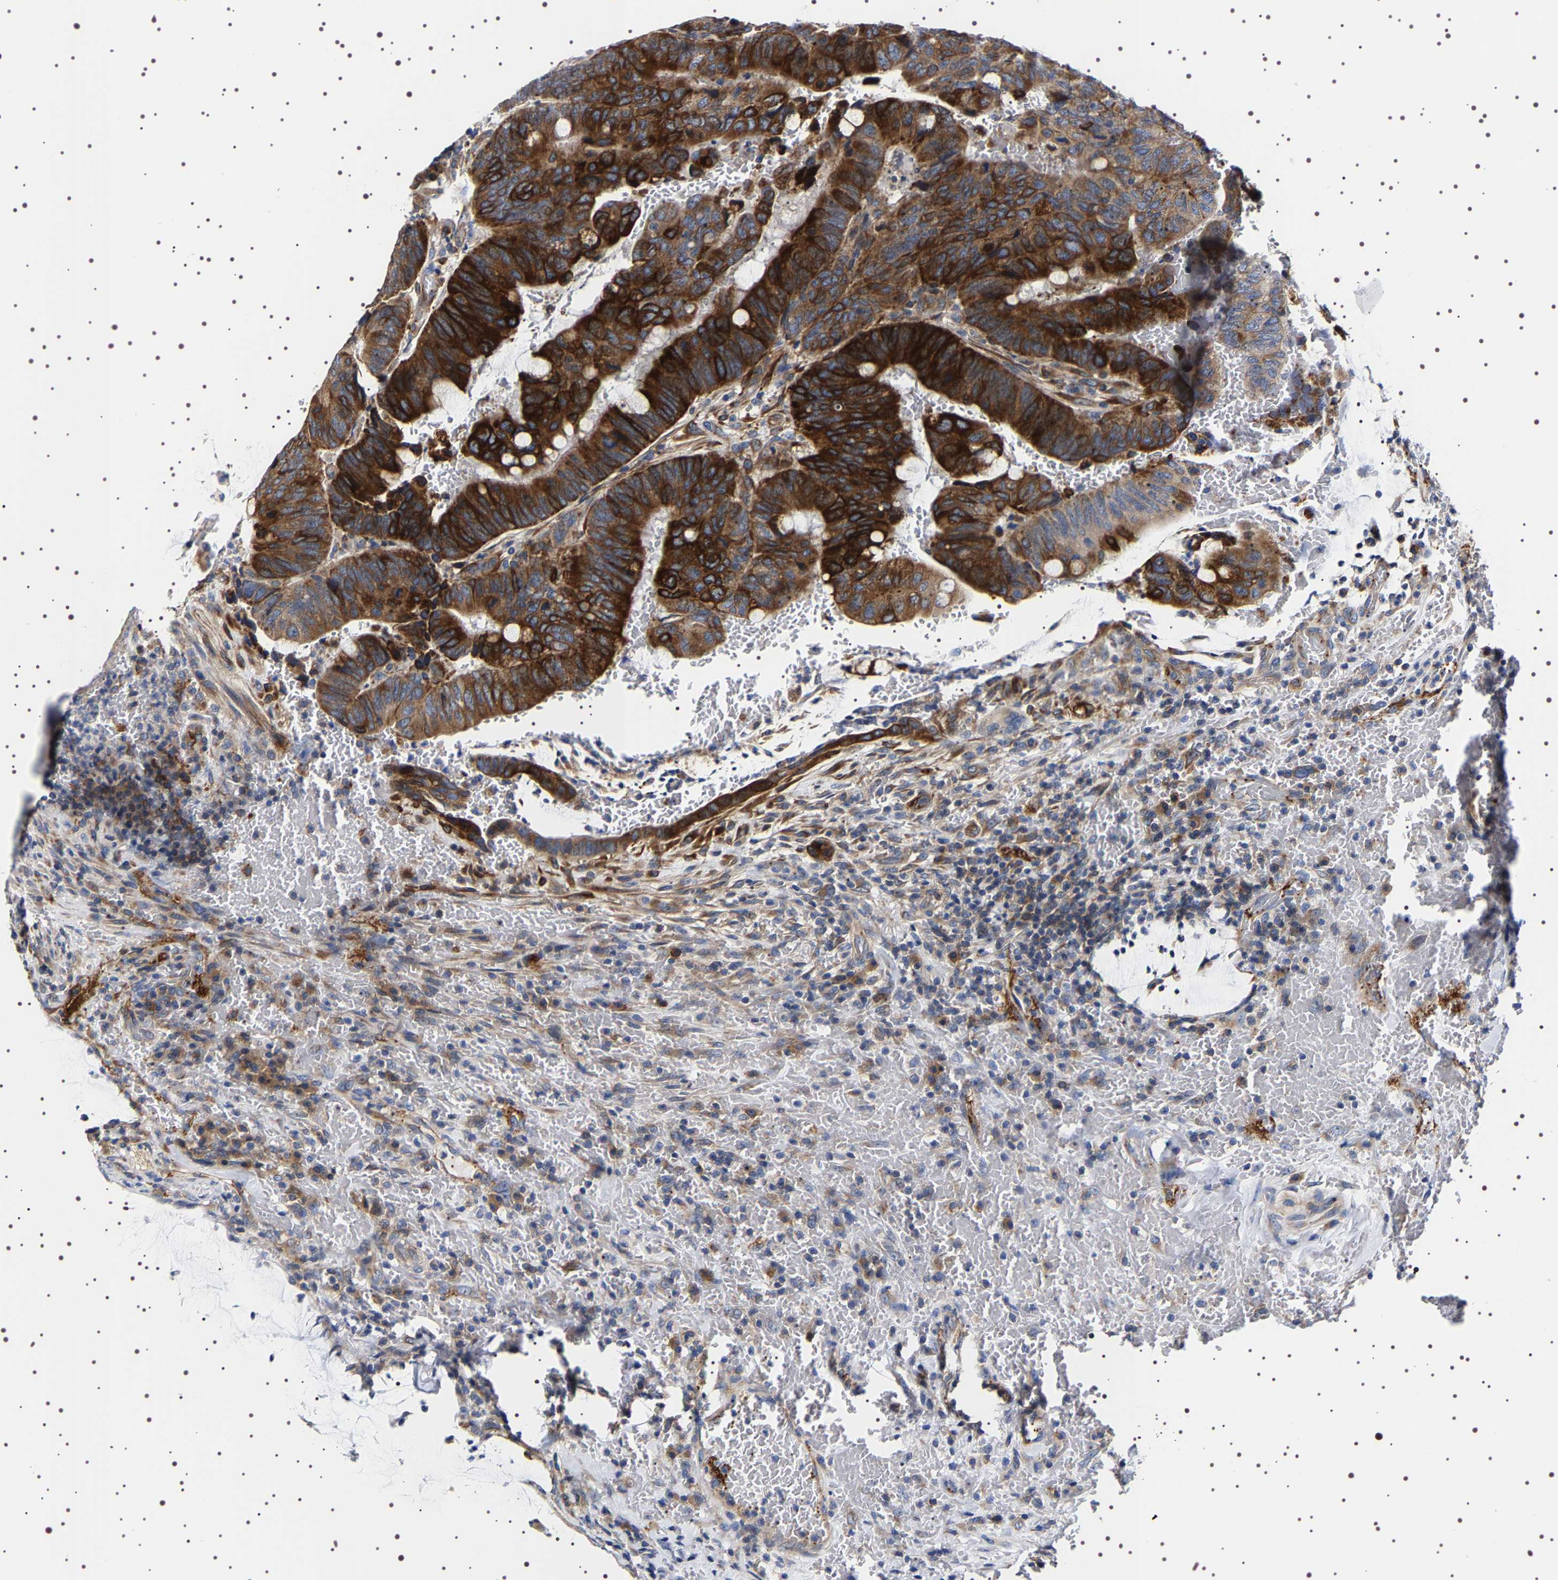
{"staining": {"intensity": "strong", "quantity": ">75%", "location": "cytoplasmic/membranous"}, "tissue": "colorectal cancer", "cell_type": "Tumor cells", "image_type": "cancer", "snomed": [{"axis": "morphology", "description": "Normal tissue, NOS"}, {"axis": "morphology", "description": "Adenocarcinoma, NOS"}, {"axis": "topography", "description": "Rectum"}, {"axis": "topography", "description": "Peripheral nerve tissue"}], "caption": "DAB (3,3'-diaminobenzidine) immunohistochemical staining of human adenocarcinoma (colorectal) displays strong cytoplasmic/membranous protein staining in approximately >75% of tumor cells. (Brightfield microscopy of DAB IHC at high magnification).", "gene": "SQLE", "patient": {"sex": "male", "age": 92}}